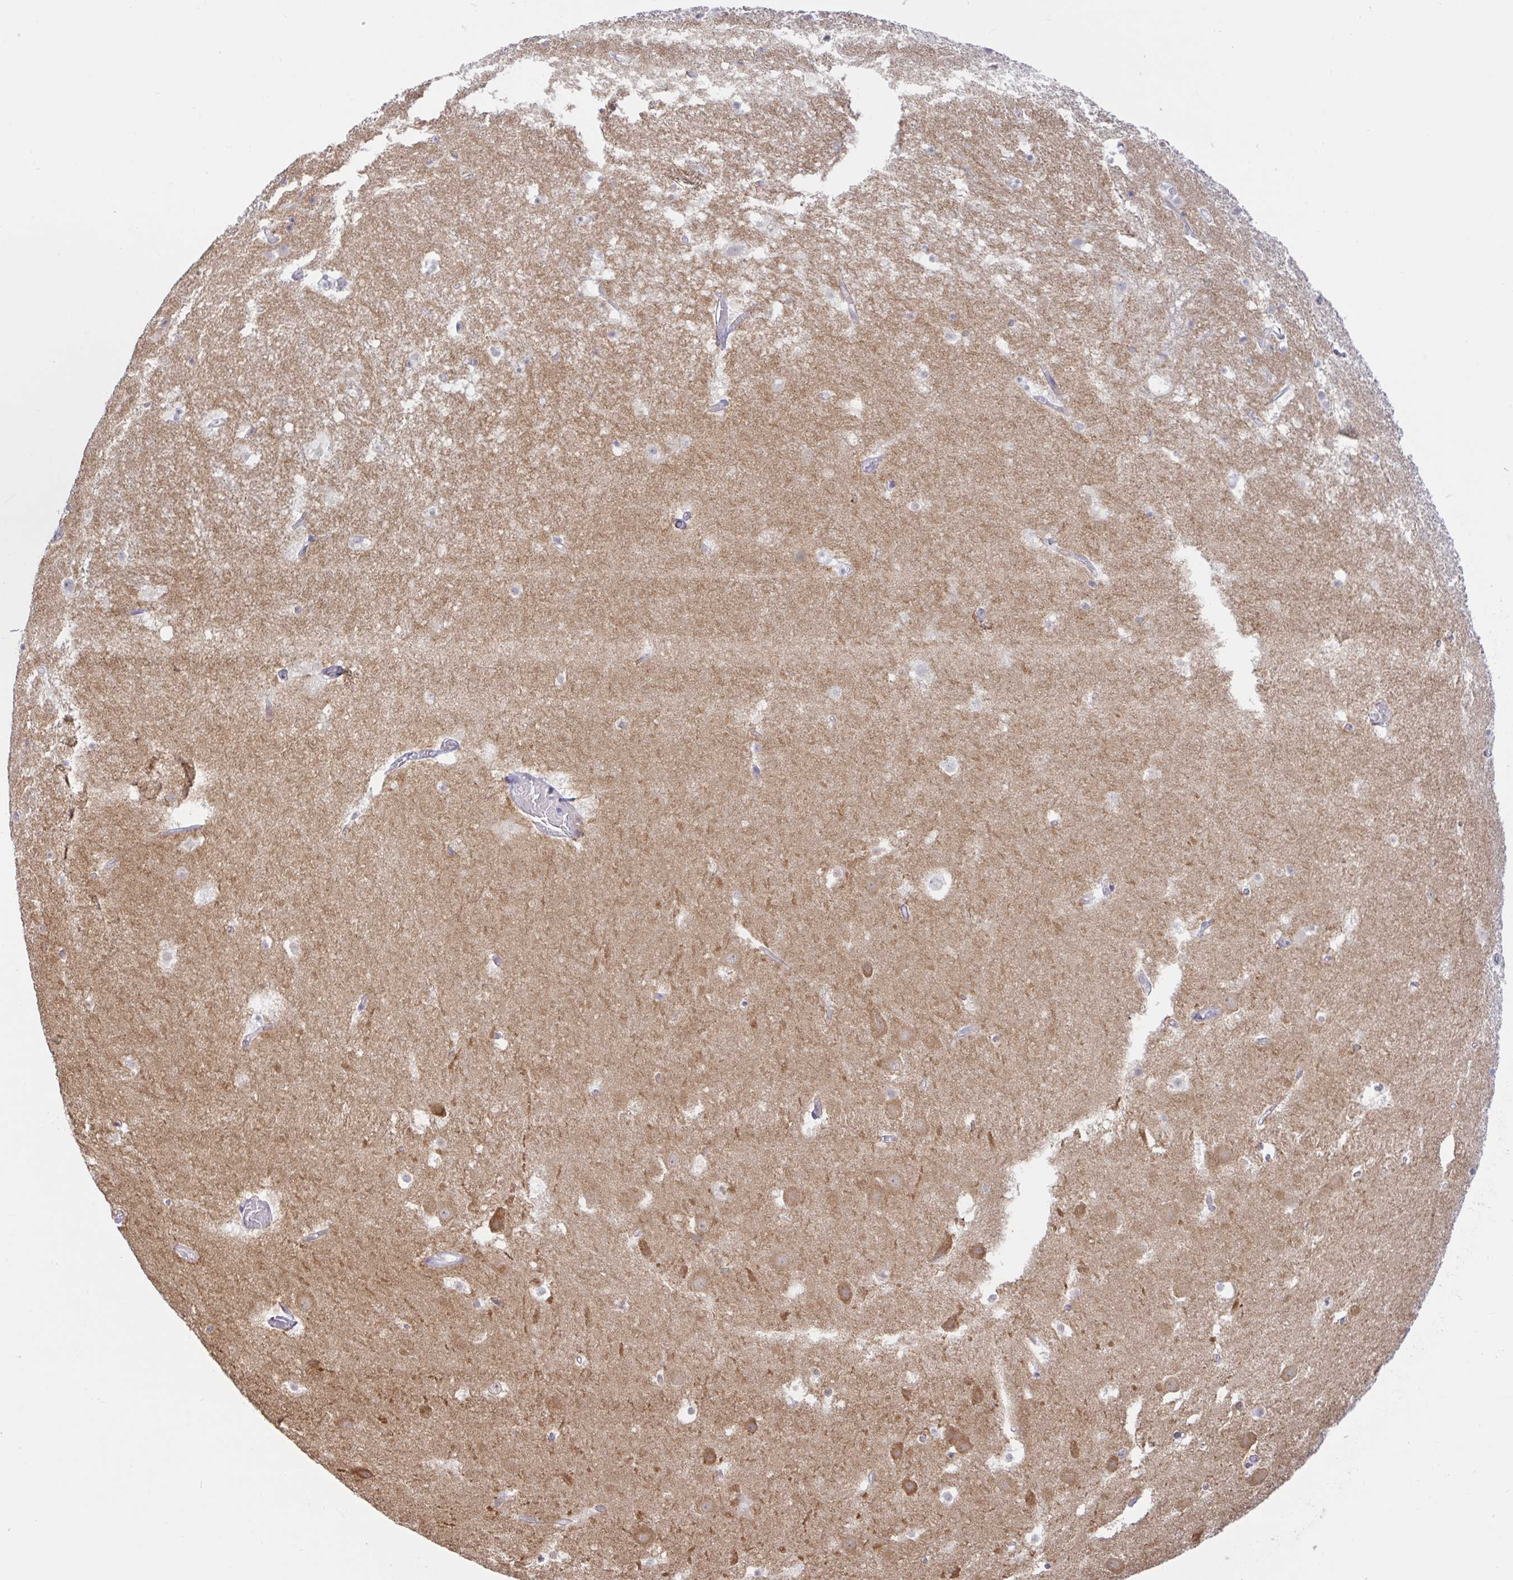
{"staining": {"intensity": "negative", "quantity": "none", "location": "none"}, "tissue": "hippocampus", "cell_type": "Glial cells", "image_type": "normal", "snomed": [{"axis": "morphology", "description": "Normal tissue, NOS"}, {"axis": "topography", "description": "Hippocampus"}], "caption": "Immunohistochemistry image of normal hippocampus: human hippocampus stained with DAB (3,3'-diaminobenzidine) displays no significant protein staining in glial cells. (DAB IHC visualized using brightfield microscopy, high magnification).", "gene": "HYPK", "patient": {"sex": "female", "age": 52}}